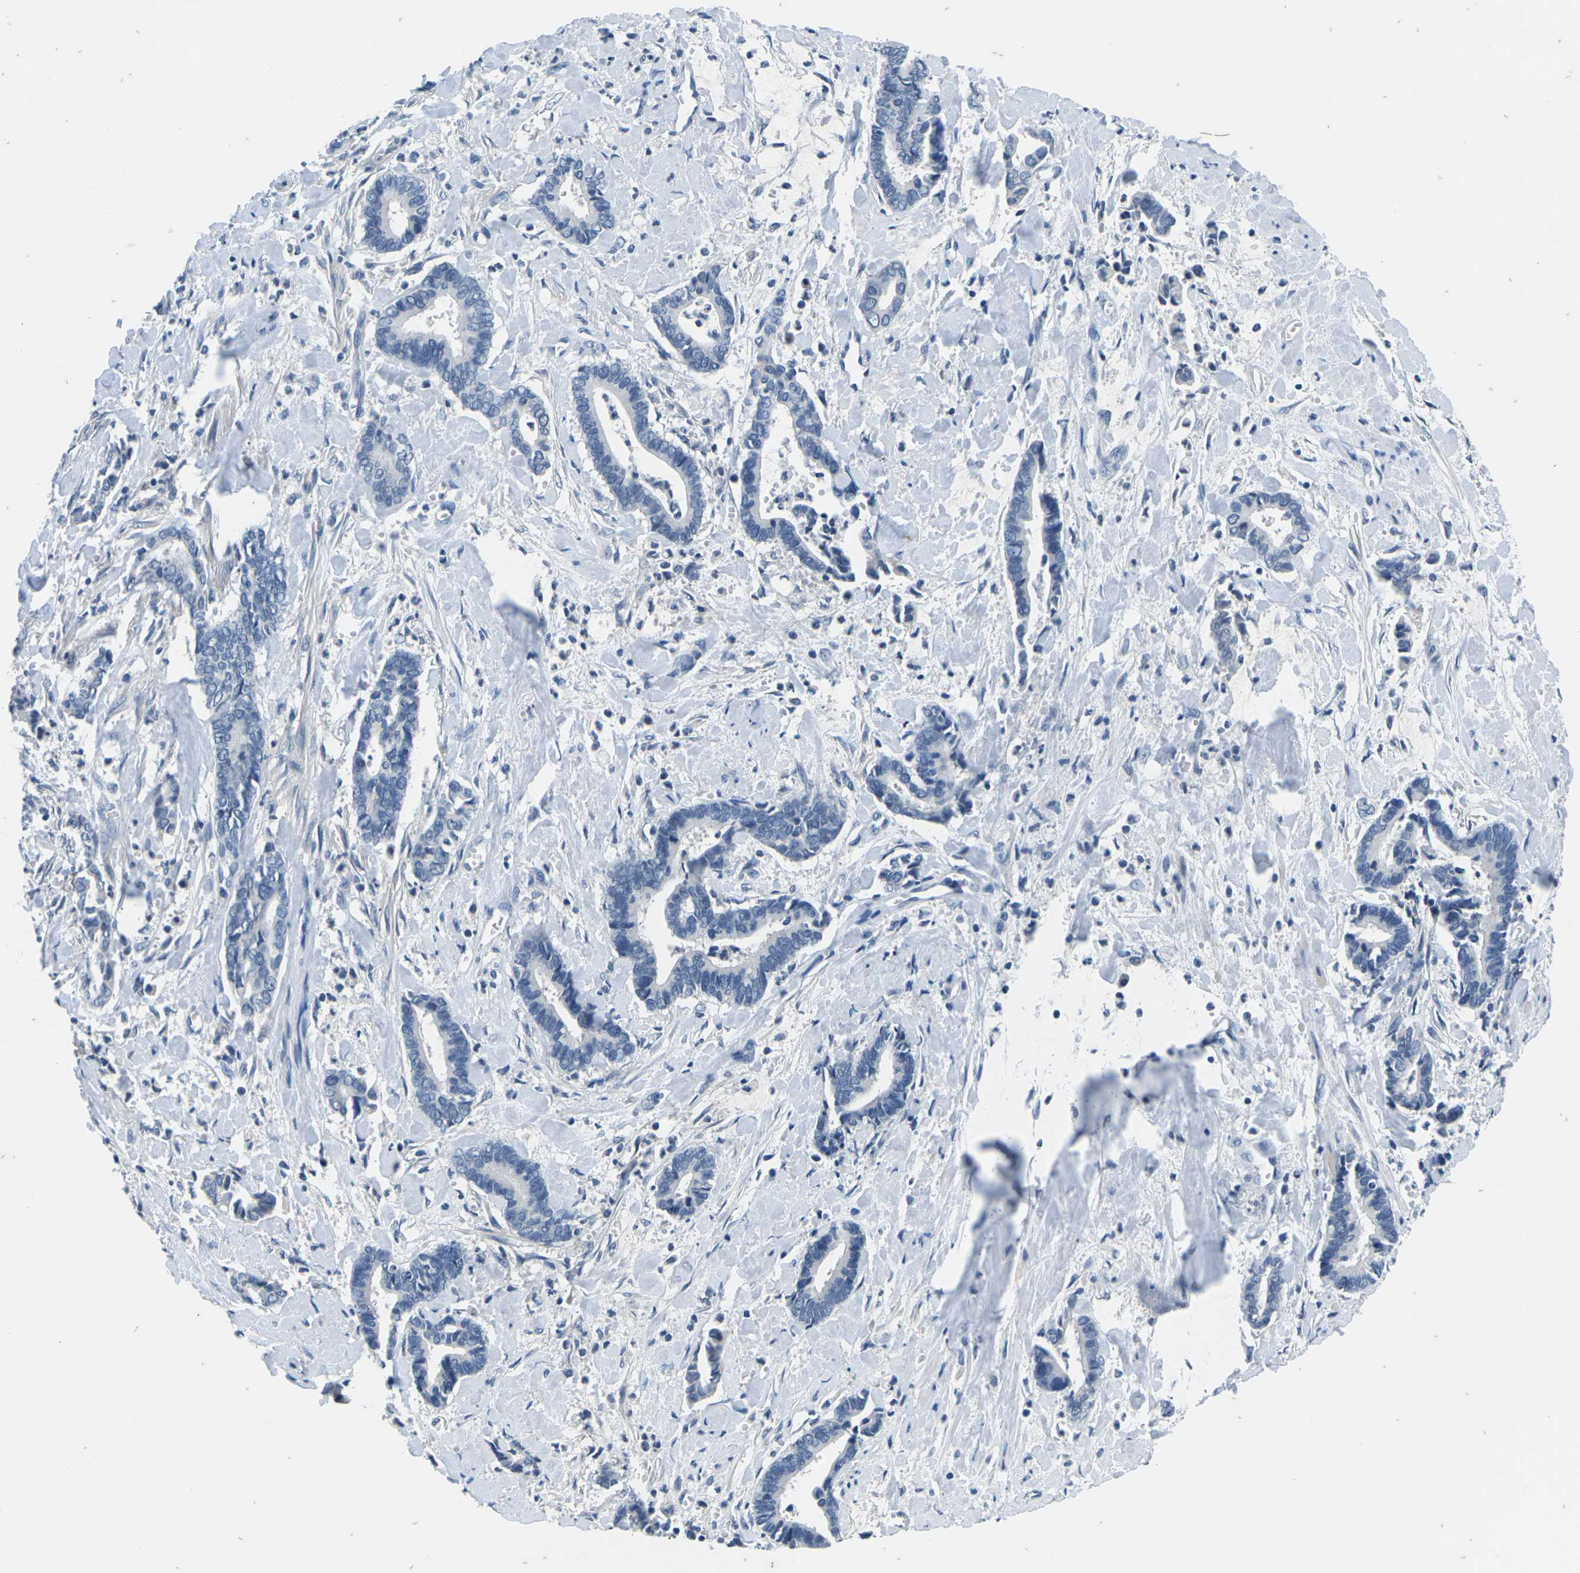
{"staining": {"intensity": "negative", "quantity": "none", "location": "none"}, "tissue": "cervical cancer", "cell_type": "Tumor cells", "image_type": "cancer", "snomed": [{"axis": "morphology", "description": "Adenocarcinoma, NOS"}, {"axis": "topography", "description": "Cervix"}], "caption": "Tumor cells show no significant staining in cervical cancer (adenocarcinoma). (DAB IHC visualized using brightfield microscopy, high magnification).", "gene": "UMOD", "patient": {"sex": "female", "age": 44}}